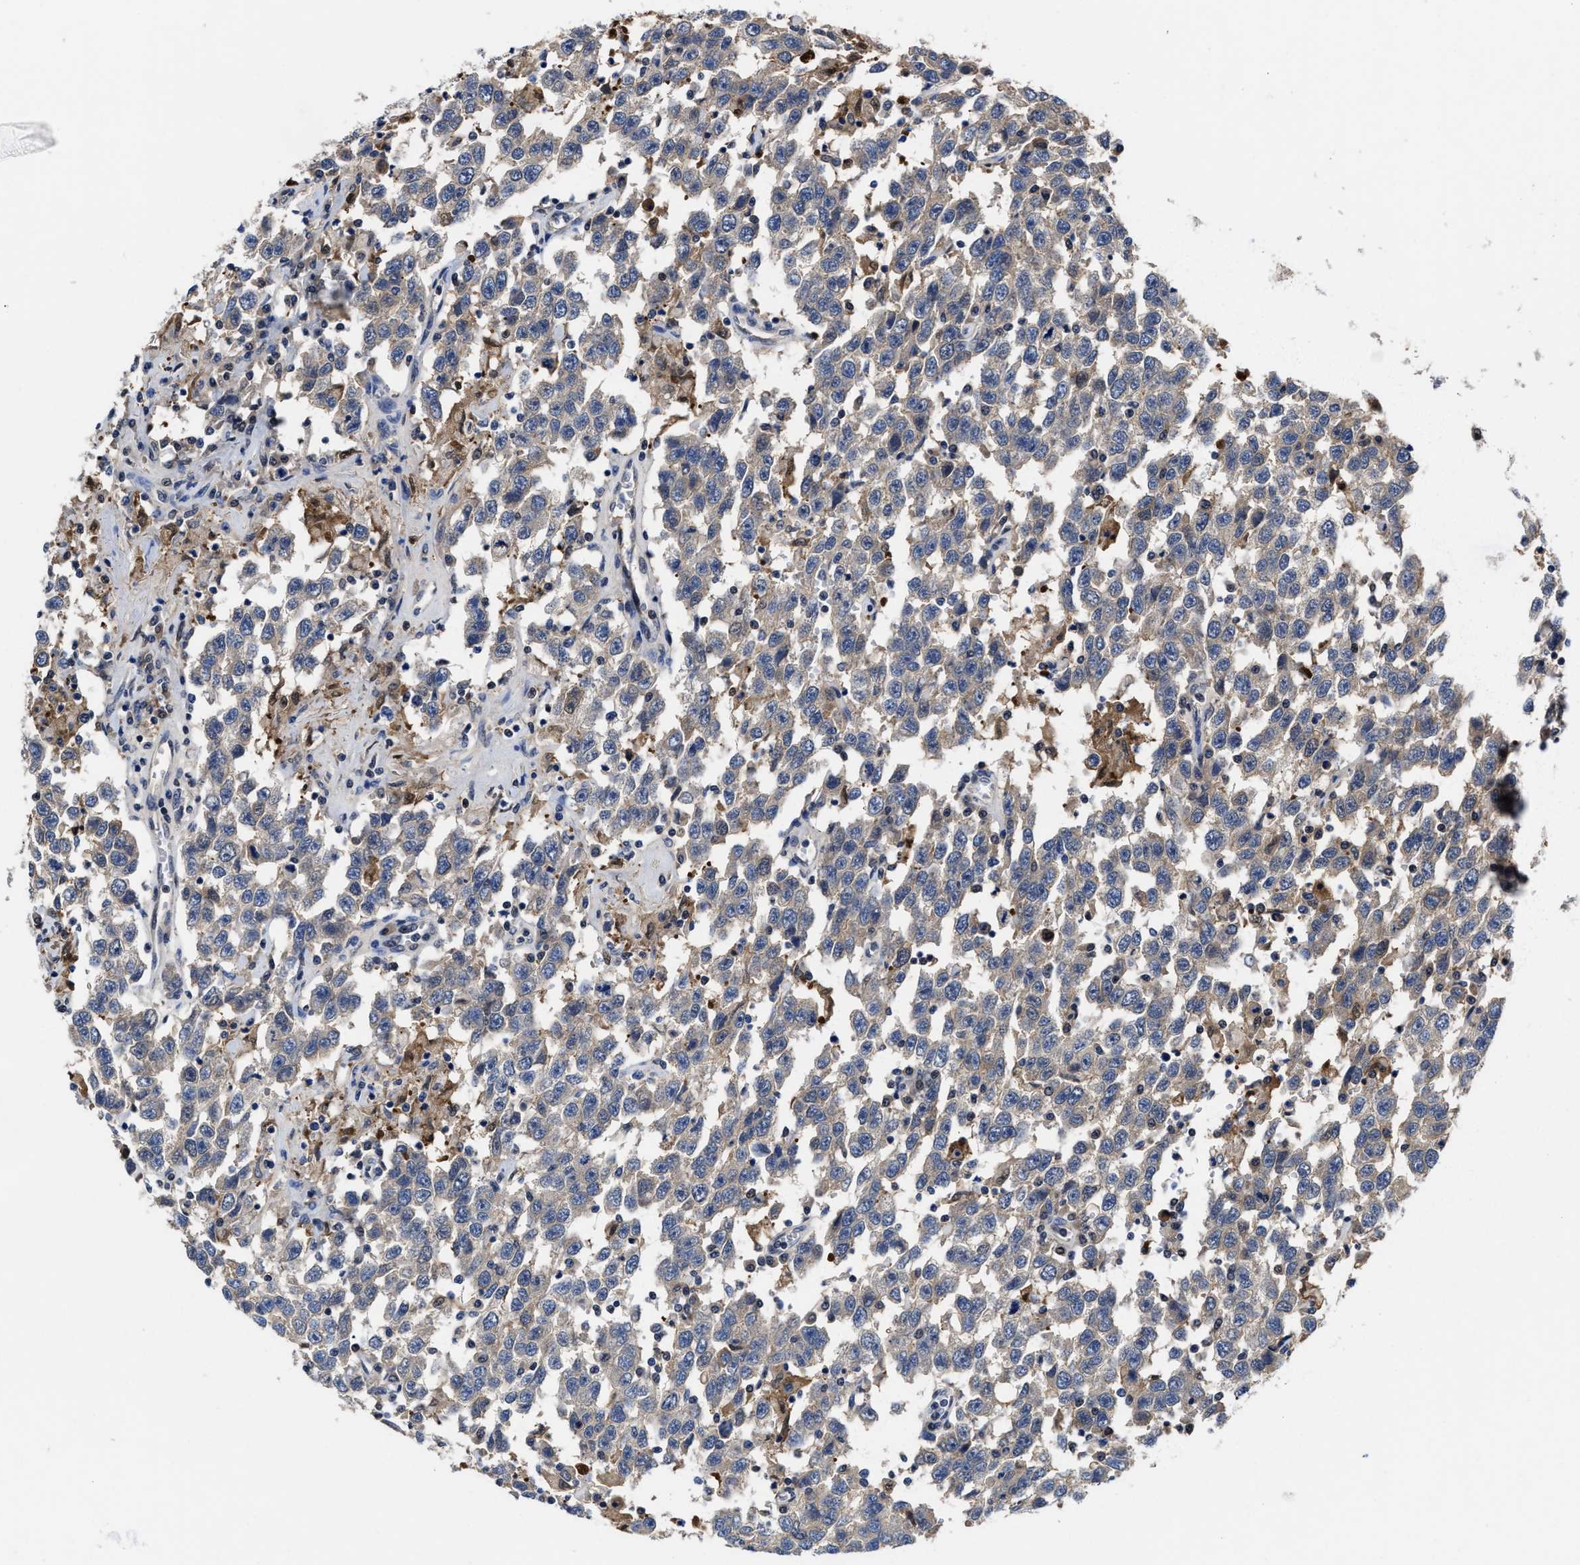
{"staining": {"intensity": "weak", "quantity": "25%-75%", "location": "cytoplasmic/membranous"}, "tissue": "testis cancer", "cell_type": "Tumor cells", "image_type": "cancer", "snomed": [{"axis": "morphology", "description": "Seminoma, NOS"}, {"axis": "topography", "description": "Testis"}], "caption": "This image displays seminoma (testis) stained with IHC to label a protein in brown. The cytoplasmic/membranous of tumor cells show weak positivity for the protein. Nuclei are counter-stained blue.", "gene": "KIF12", "patient": {"sex": "male", "age": 41}}